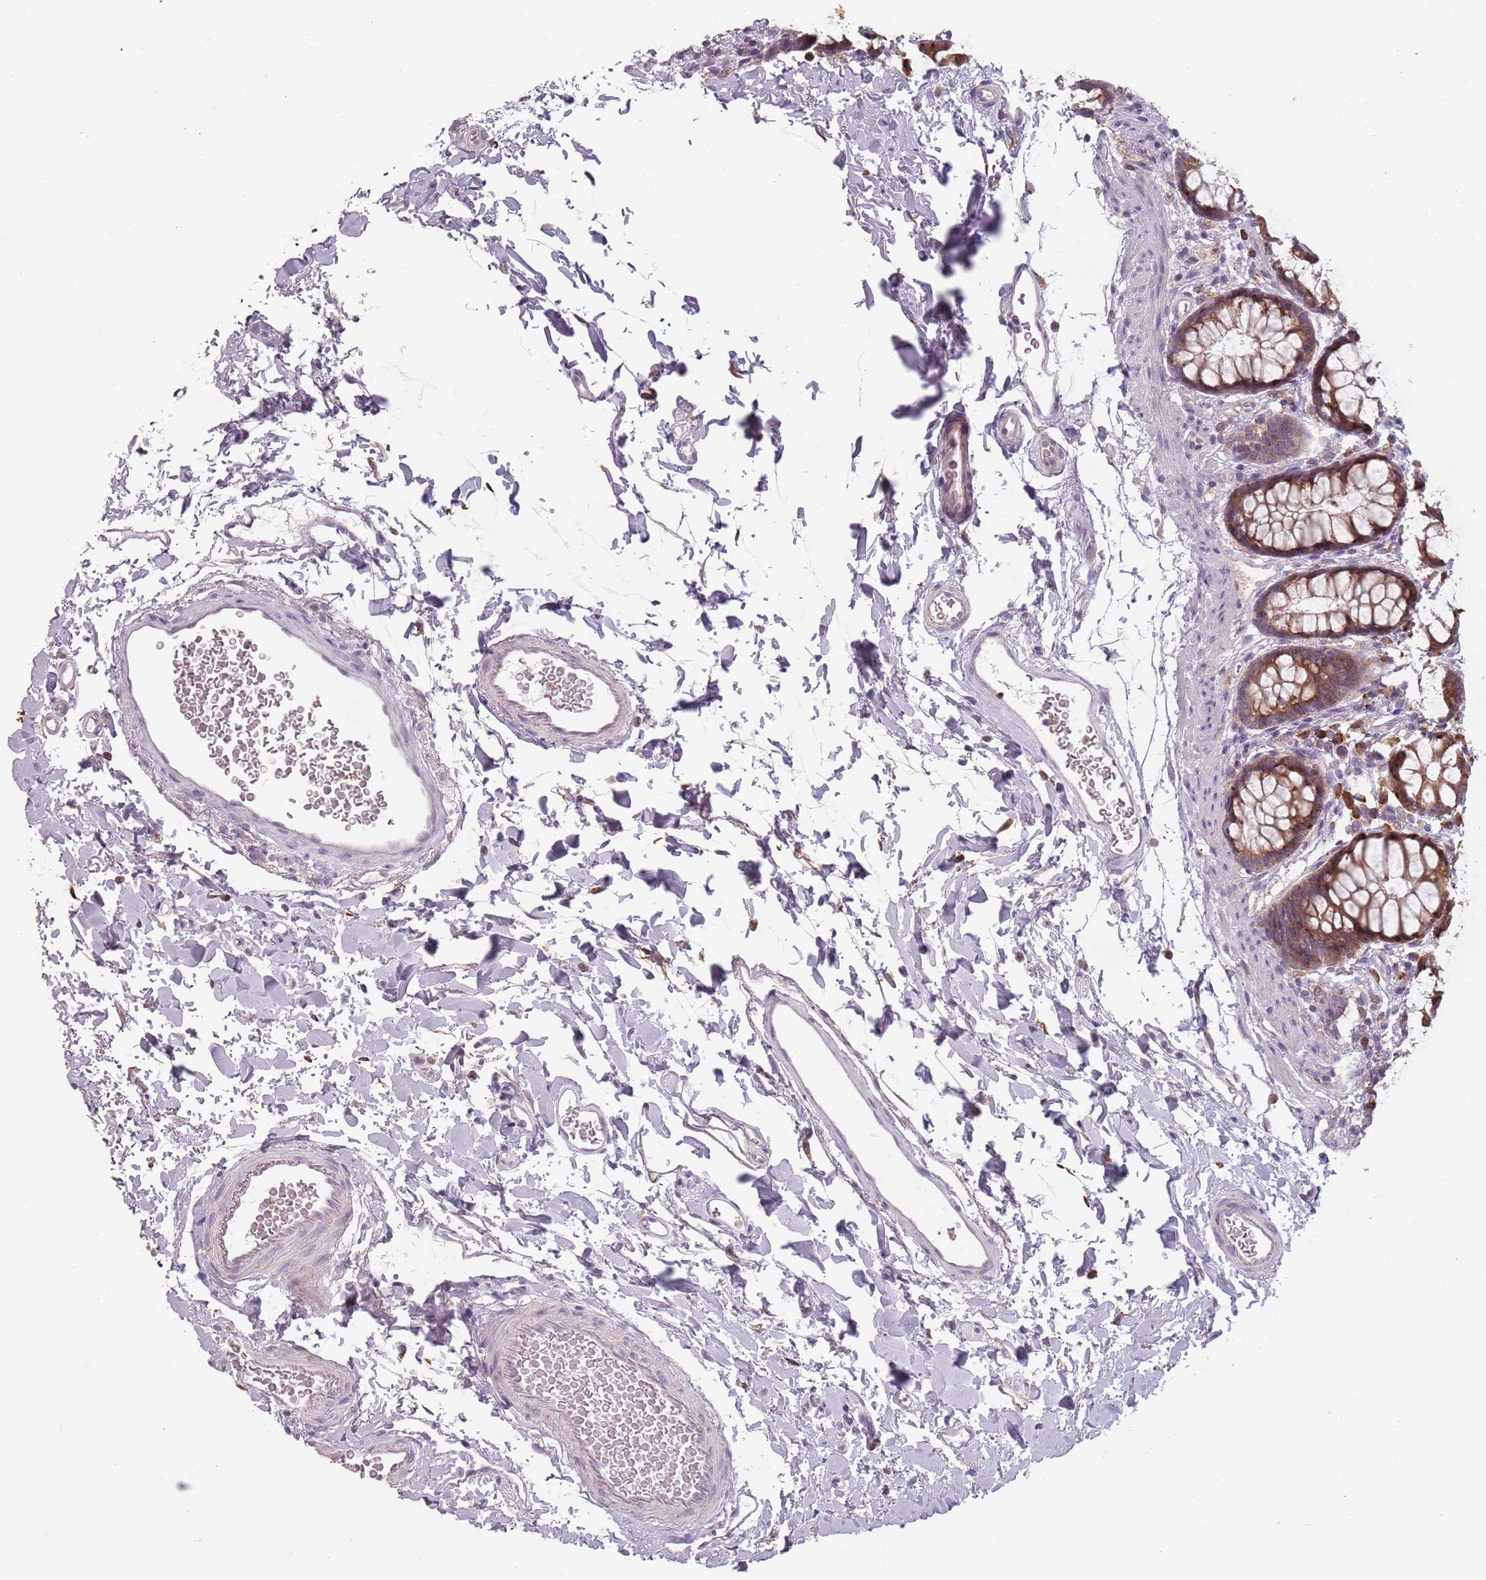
{"staining": {"intensity": "moderate", "quantity": ">75%", "location": "cytoplasmic/membranous"}, "tissue": "rectum", "cell_type": "Glandular cells", "image_type": "normal", "snomed": [{"axis": "morphology", "description": "Normal tissue, NOS"}, {"axis": "topography", "description": "Rectum"}], "caption": "Immunohistochemical staining of normal human rectum exhibits moderate cytoplasmic/membranous protein staining in about >75% of glandular cells. (IHC, brightfield microscopy, high magnification).", "gene": "RPS9", "patient": {"sex": "female", "age": 65}}